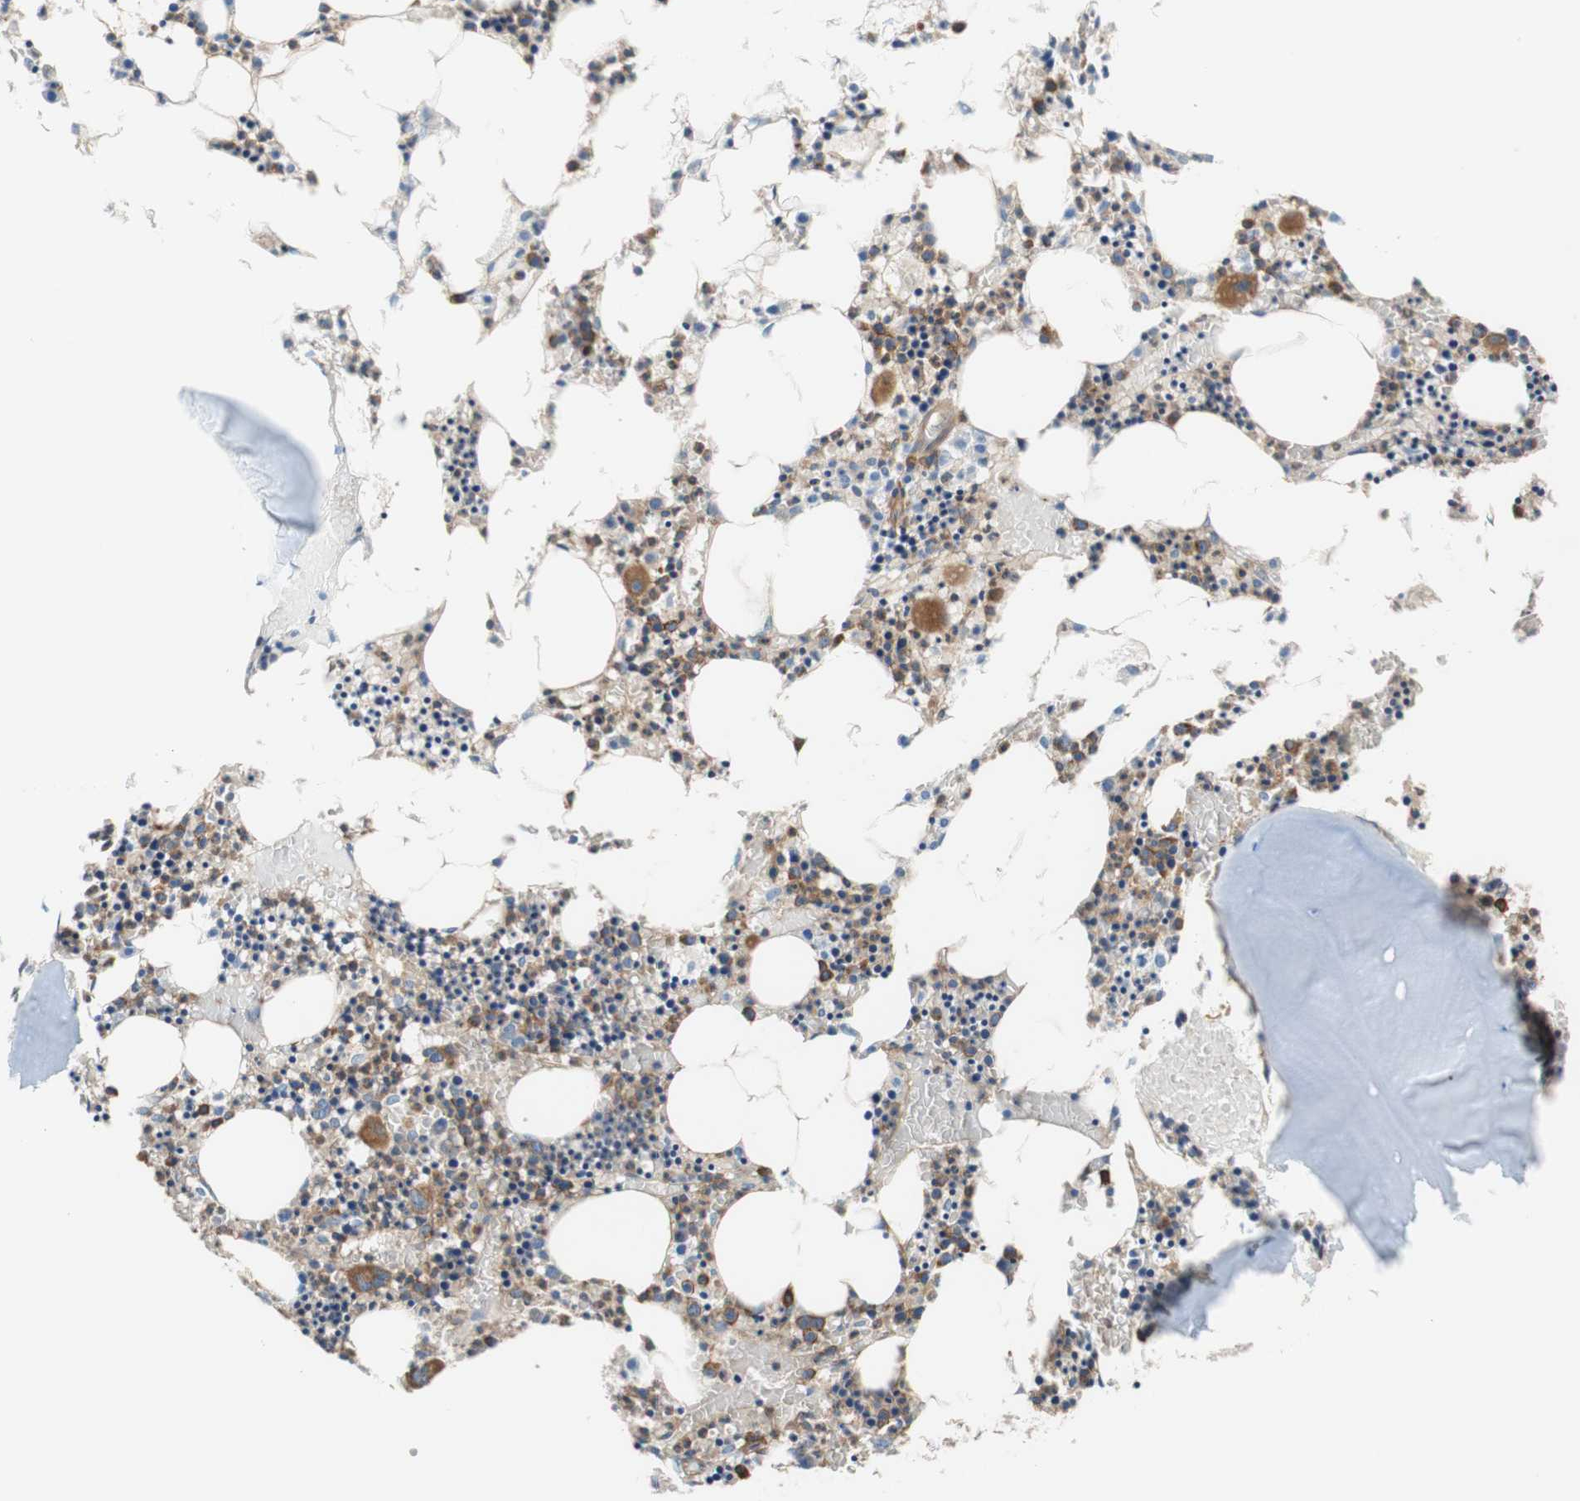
{"staining": {"intensity": "moderate", "quantity": "25%-75%", "location": "cytoplasmic/membranous"}, "tissue": "bone marrow", "cell_type": "Hematopoietic cells", "image_type": "normal", "snomed": [{"axis": "morphology", "description": "Normal tissue, NOS"}, {"axis": "morphology", "description": "Inflammation, NOS"}, {"axis": "topography", "description": "Bone marrow"}], "caption": "Immunohistochemical staining of normal human bone marrow shows moderate cytoplasmic/membranous protein positivity in approximately 25%-75% of hematopoietic cells.", "gene": "STOM", "patient": {"sex": "male", "age": 14}}